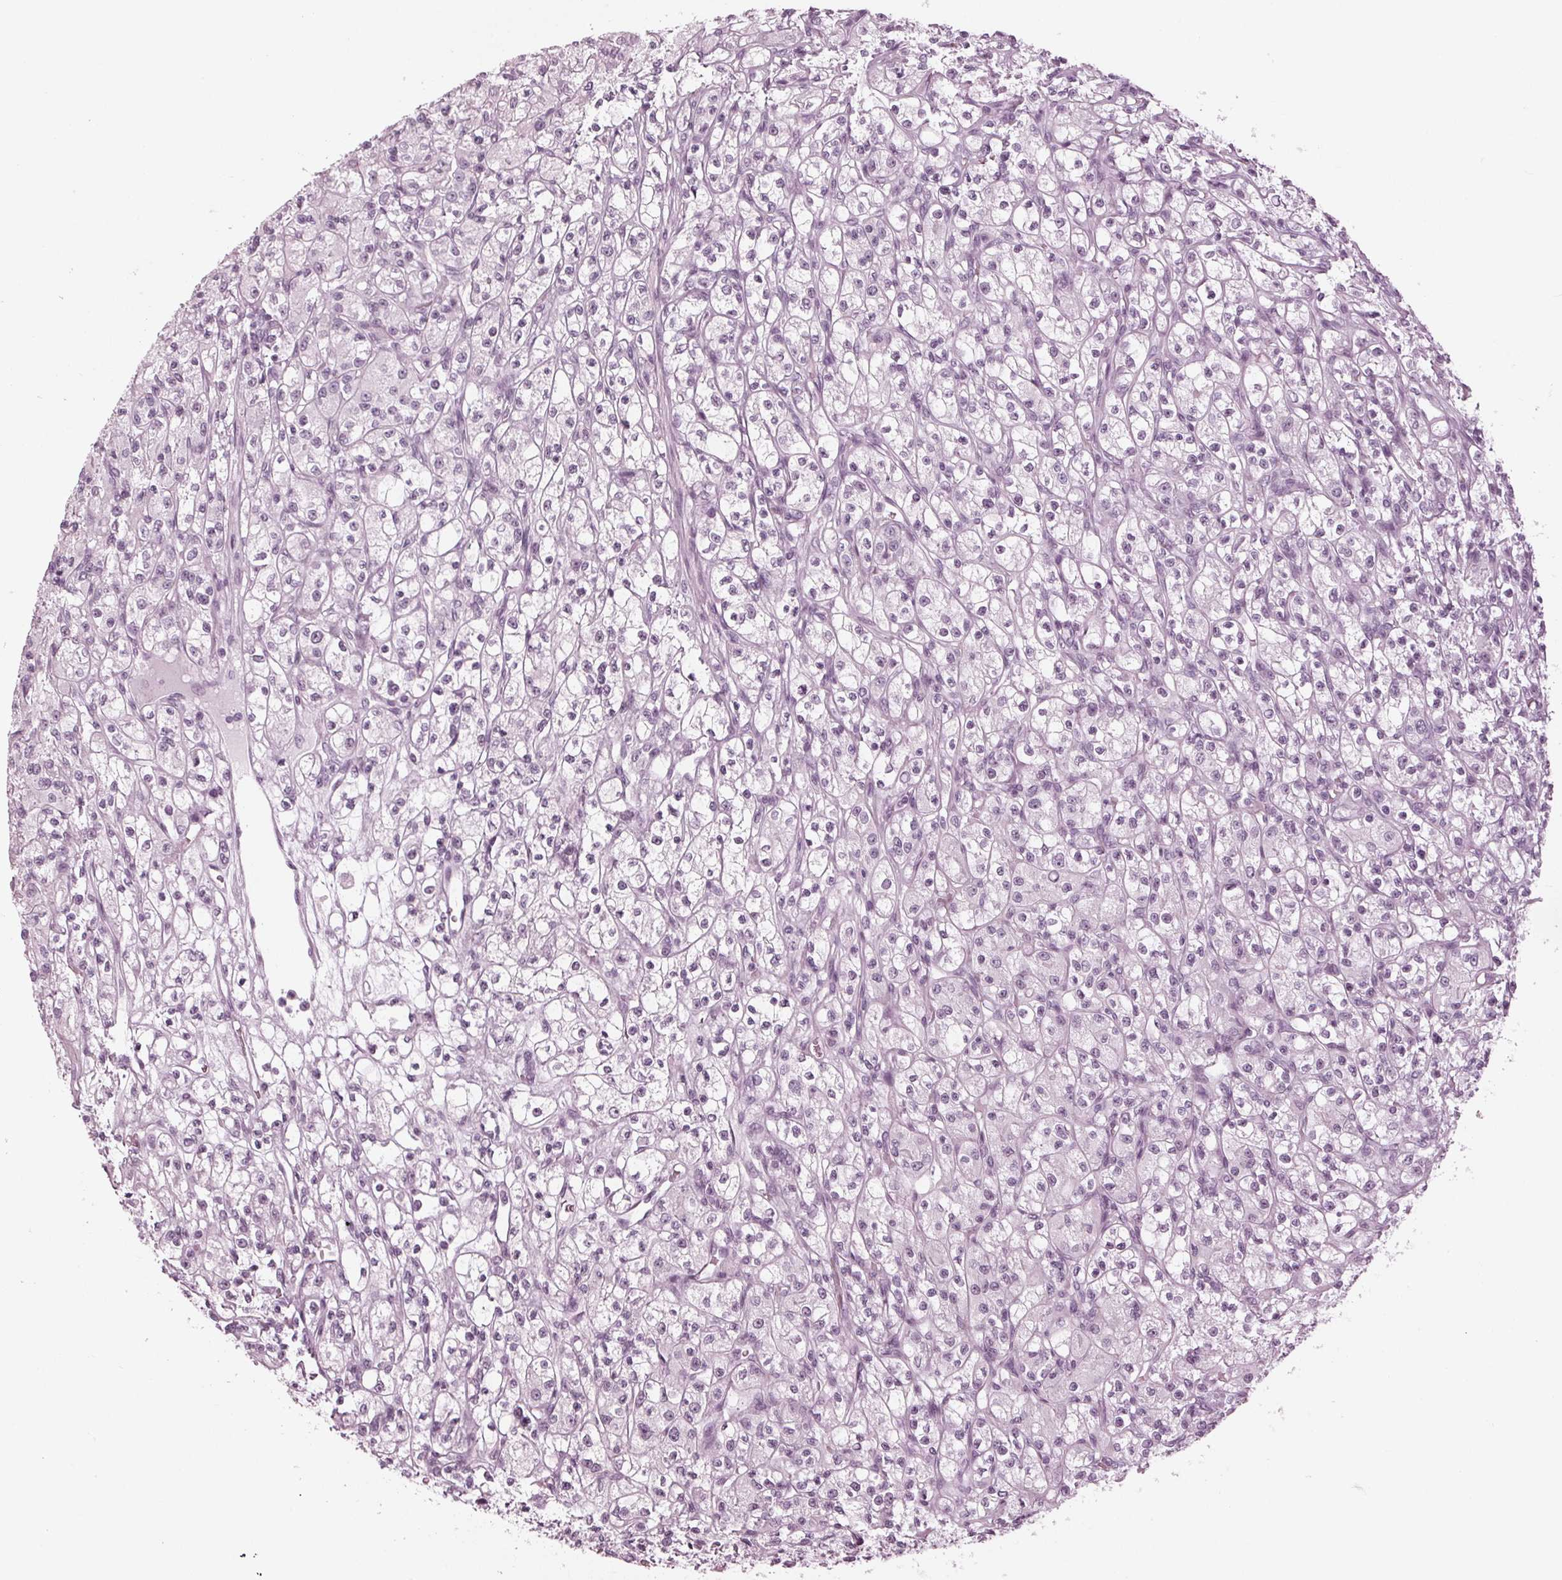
{"staining": {"intensity": "negative", "quantity": "none", "location": "none"}, "tissue": "renal cancer", "cell_type": "Tumor cells", "image_type": "cancer", "snomed": [{"axis": "morphology", "description": "Adenocarcinoma, NOS"}, {"axis": "topography", "description": "Kidney"}], "caption": "The histopathology image displays no staining of tumor cells in renal cancer. (Brightfield microscopy of DAB immunohistochemistry at high magnification).", "gene": "KRT28", "patient": {"sex": "female", "age": 70}}